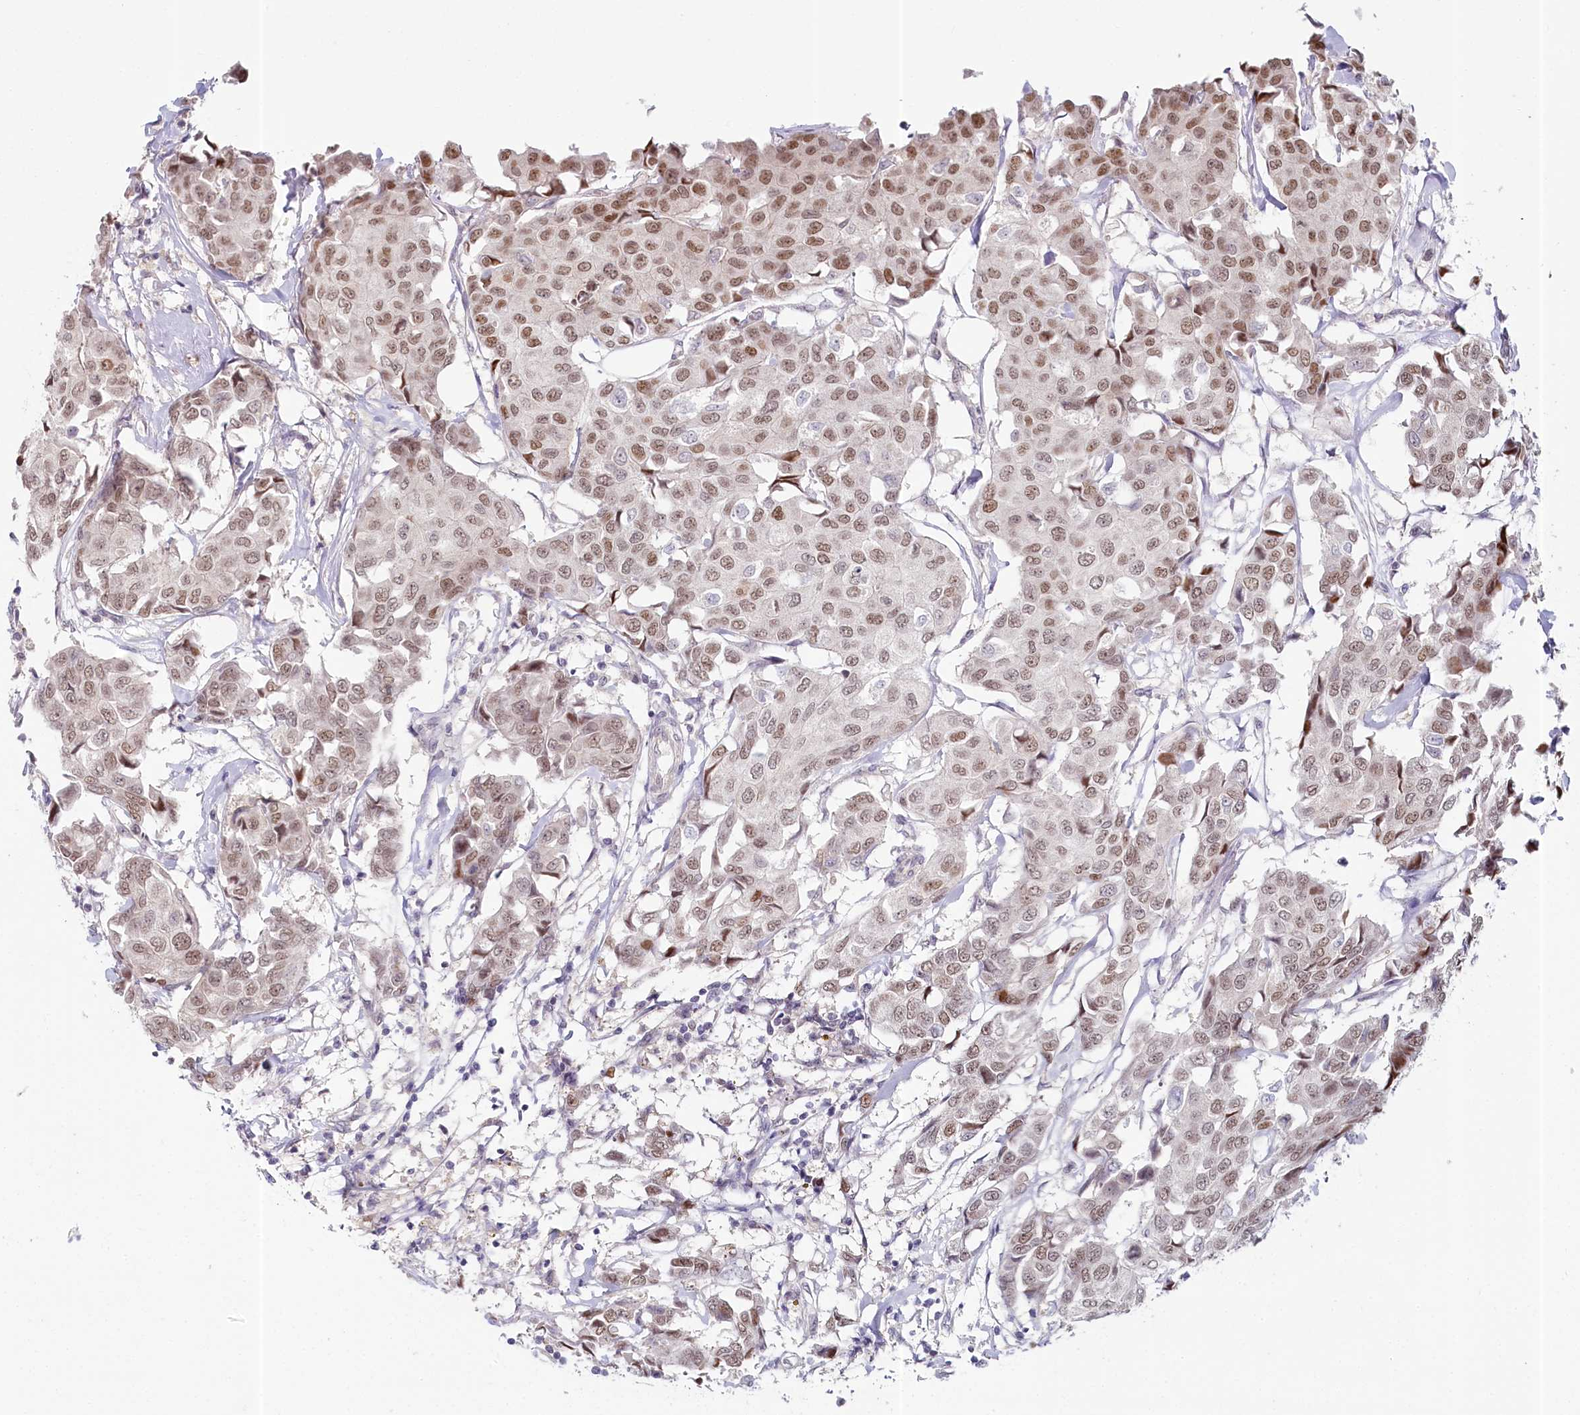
{"staining": {"intensity": "moderate", "quantity": ">75%", "location": "nuclear"}, "tissue": "breast cancer", "cell_type": "Tumor cells", "image_type": "cancer", "snomed": [{"axis": "morphology", "description": "Duct carcinoma"}, {"axis": "topography", "description": "Breast"}], "caption": "Breast cancer (invasive ductal carcinoma) stained for a protein exhibits moderate nuclear positivity in tumor cells.", "gene": "AMTN", "patient": {"sex": "female", "age": 80}}